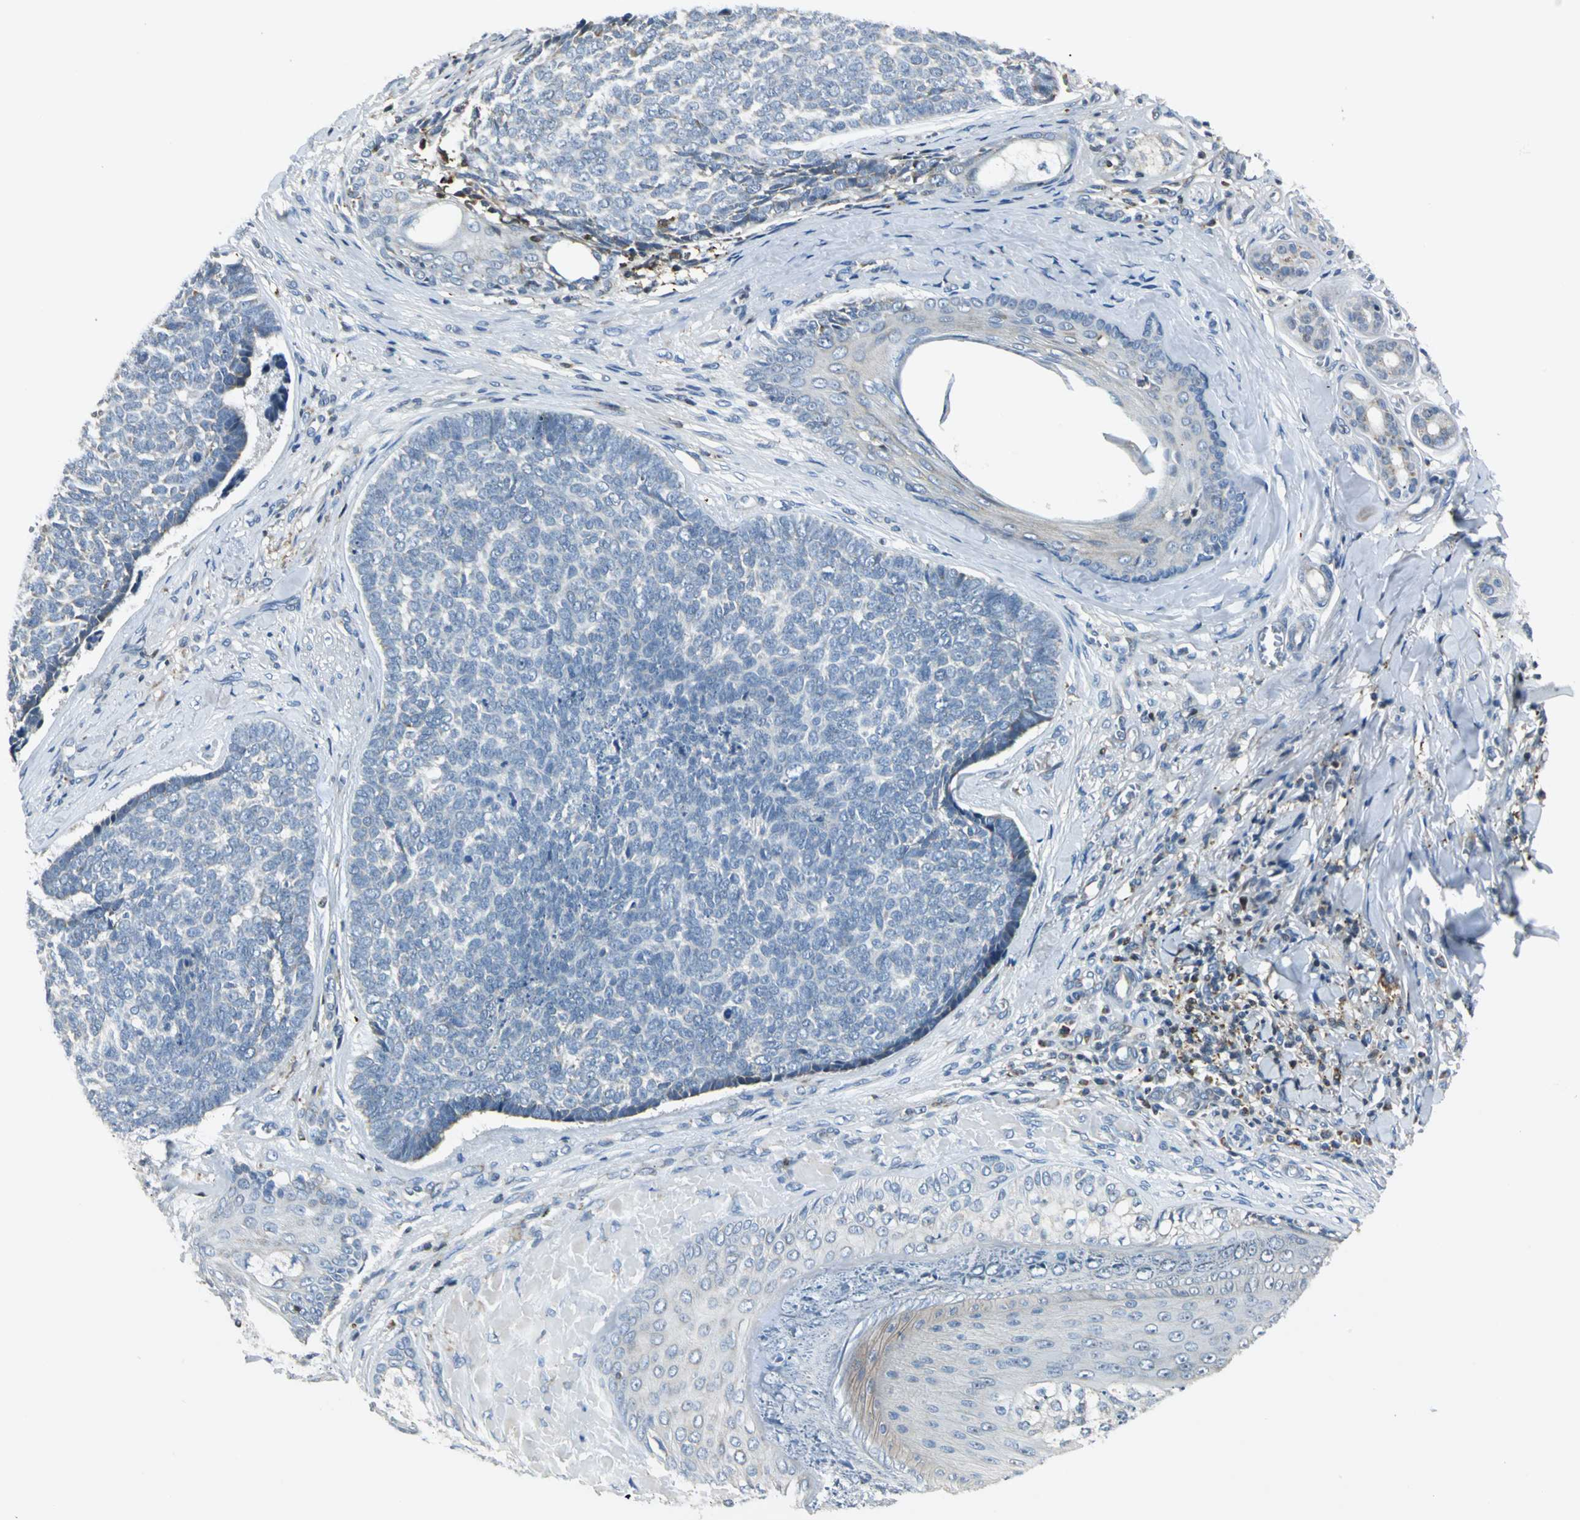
{"staining": {"intensity": "negative", "quantity": "none", "location": "none"}, "tissue": "skin cancer", "cell_type": "Tumor cells", "image_type": "cancer", "snomed": [{"axis": "morphology", "description": "Basal cell carcinoma"}, {"axis": "topography", "description": "Skin"}], "caption": "Immunohistochemistry (IHC) image of neoplastic tissue: human skin basal cell carcinoma stained with DAB (3,3'-diaminobenzidine) displays no significant protein expression in tumor cells.", "gene": "USP40", "patient": {"sex": "male", "age": 84}}